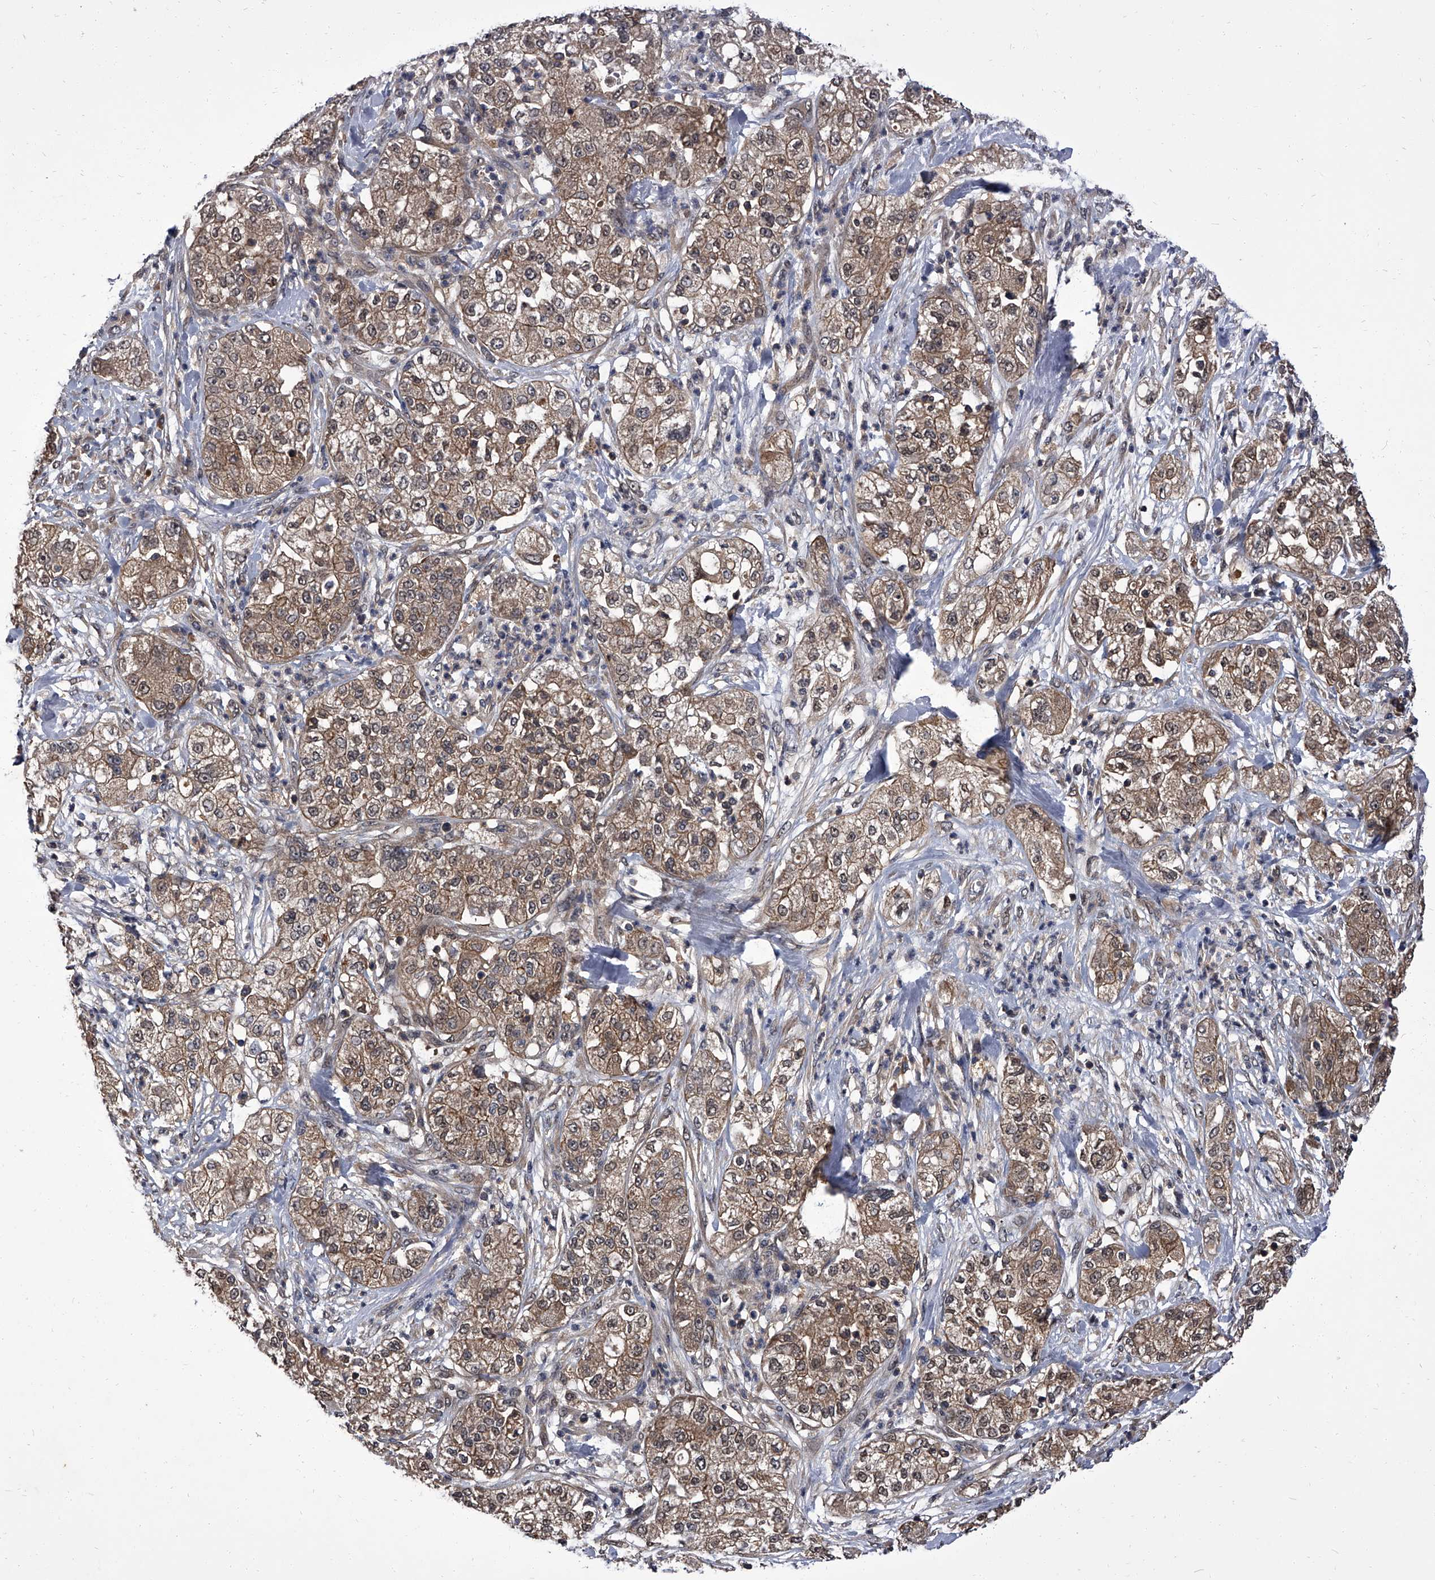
{"staining": {"intensity": "moderate", "quantity": ">75%", "location": "cytoplasmic/membranous,nuclear"}, "tissue": "pancreatic cancer", "cell_type": "Tumor cells", "image_type": "cancer", "snomed": [{"axis": "morphology", "description": "Adenocarcinoma, NOS"}, {"axis": "topography", "description": "Pancreas"}], "caption": "A photomicrograph showing moderate cytoplasmic/membranous and nuclear positivity in approximately >75% of tumor cells in pancreatic cancer (adenocarcinoma), as visualized by brown immunohistochemical staining.", "gene": "SLC18B1", "patient": {"sex": "female", "age": 78}}